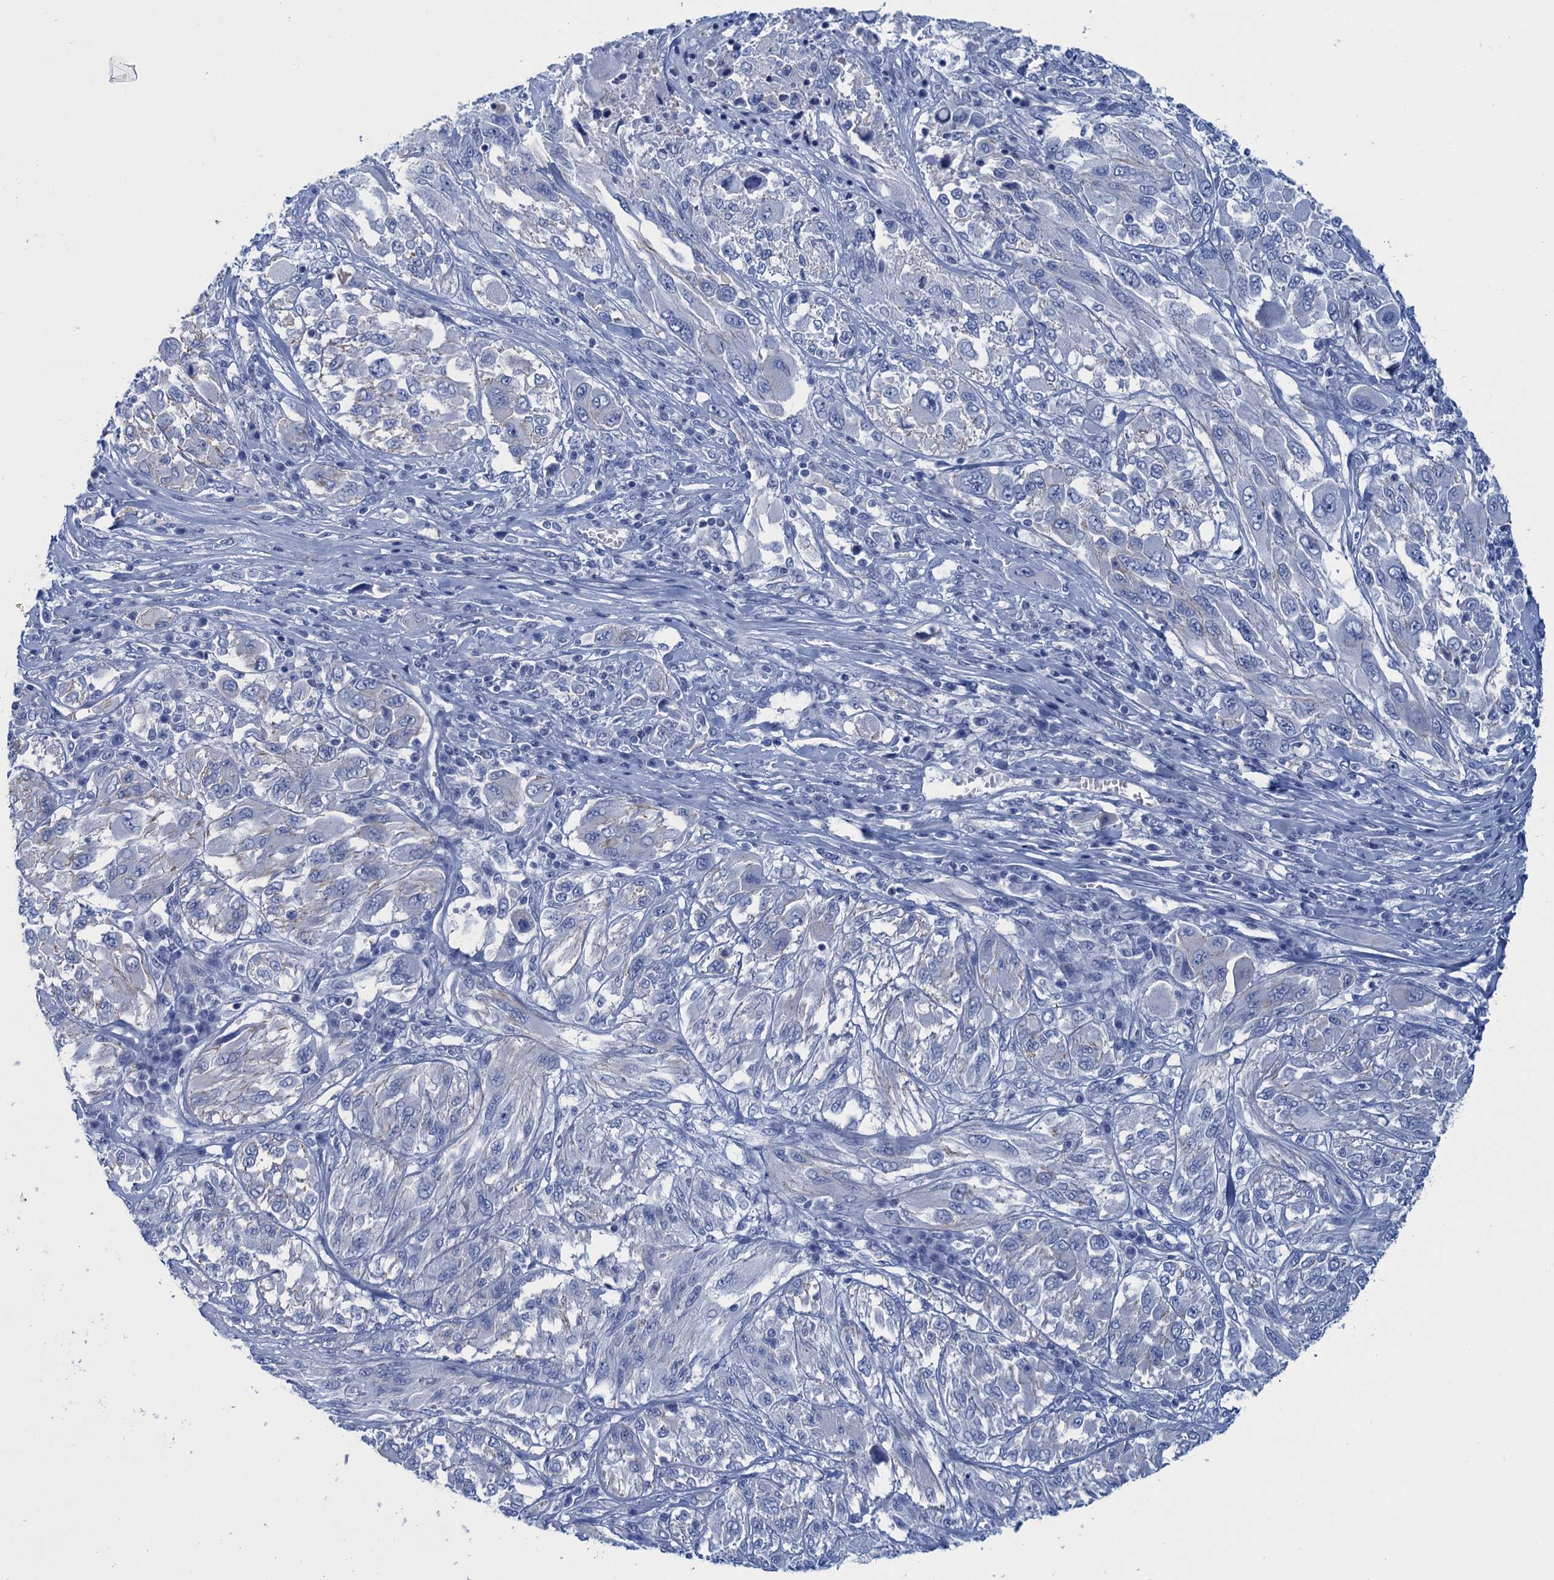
{"staining": {"intensity": "negative", "quantity": "none", "location": "none"}, "tissue": "melanoma", "cell_type": "Tumor cells", "image_type": "cancer", "snomed": [{"axis": "morphology", "description": "Malignant melanoma, NOS"}, {"axis": "topography", "description": "Skin"}], "caption": "Tumor cells are negative for brown protein staining in melanoma. (DAB IHC with hematoxylin counter stain).", "gene": "CALML5", "patient": {"sex": "female", "age": 91}}